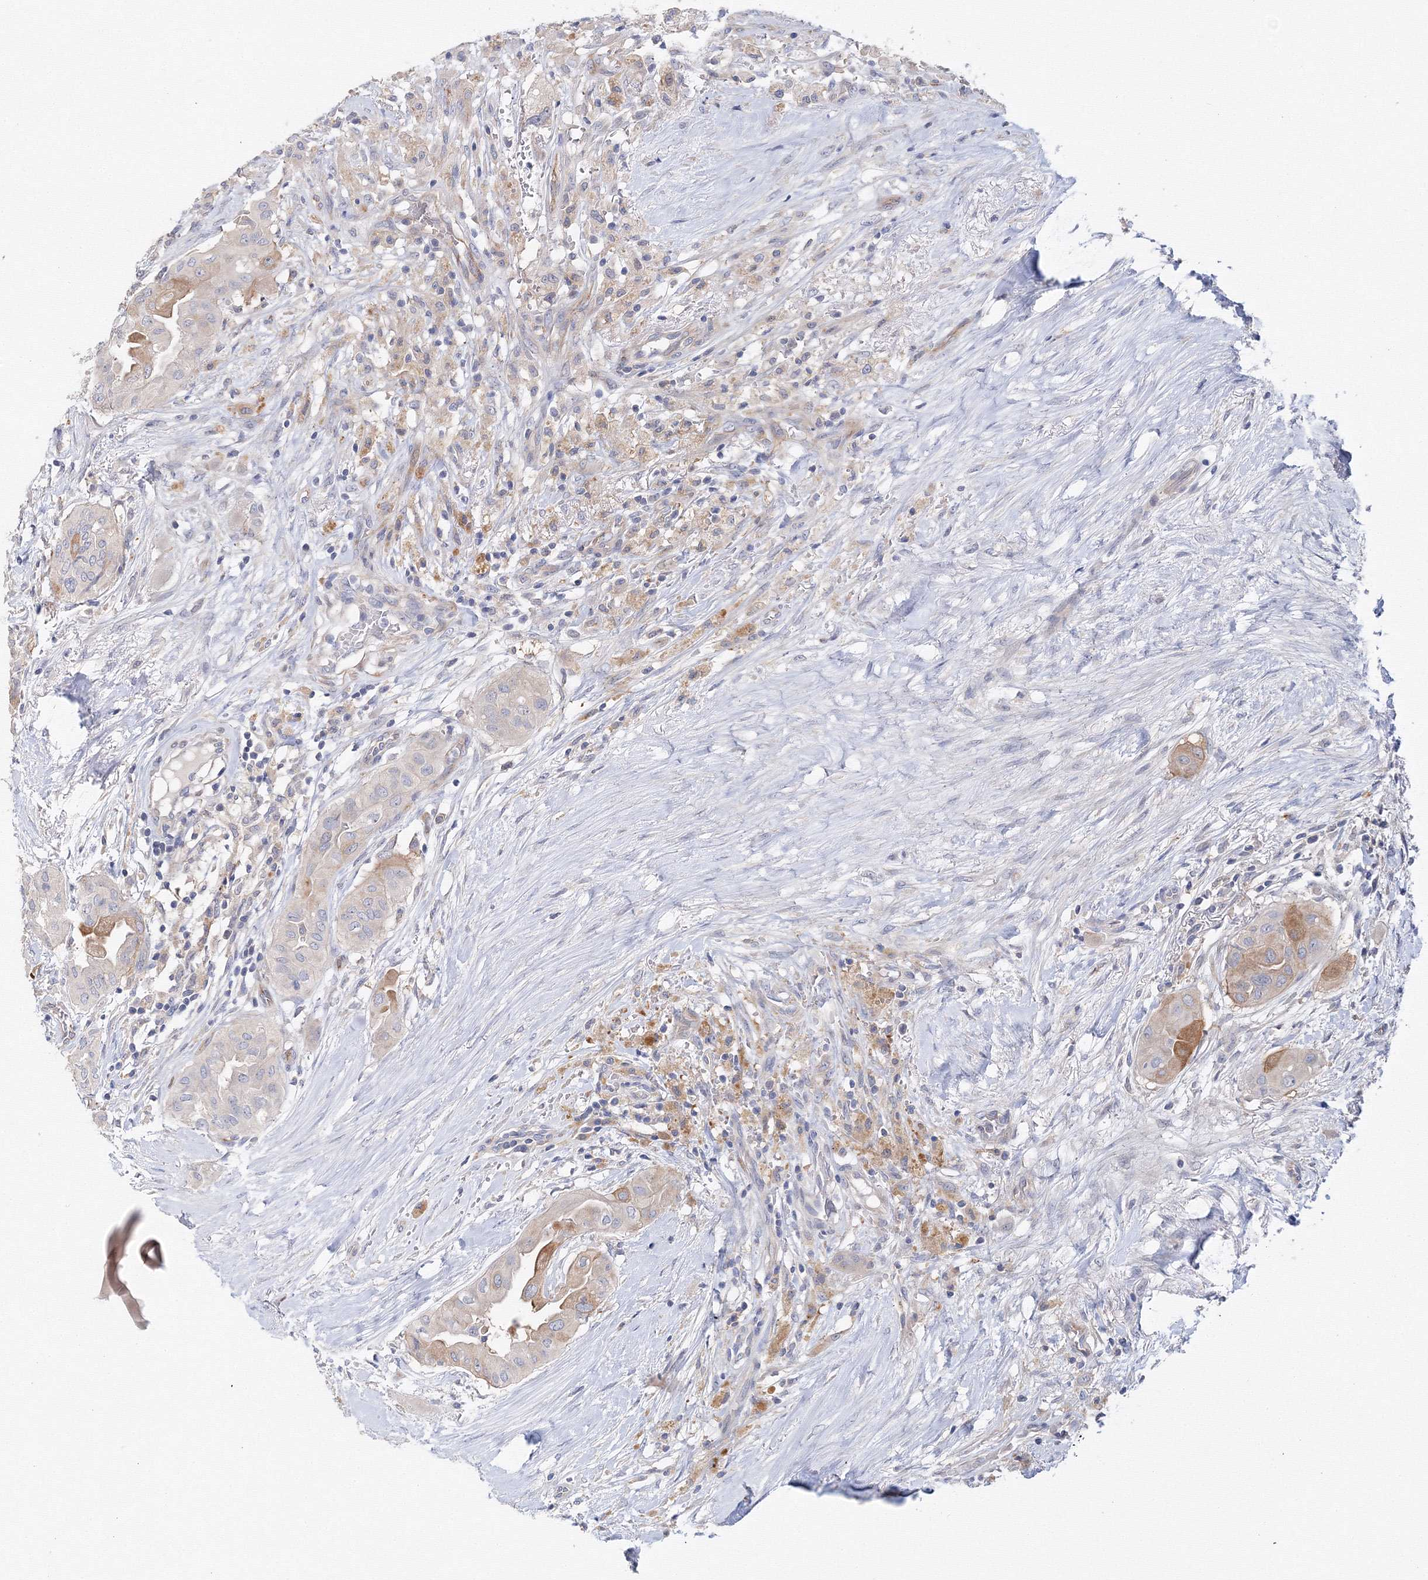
{"staining": {"intensity": "moderate", "quantity": "<25%", "location": "cytoplasmic/membranous"}, "tissue": "thyroid cancer", "cell_type": "Tumor cells", "image_type": "cancer", "snomed": [{"axis": "morphology", "description": "Papillary adenocarcinoma, NOS"}, {"axis": "topography", "description": "Thyroid gland"}], "caption": "An immunohistochemistry micrograph of tumor tissue is shown. Protein staining in brown labels moderate cytoplasmic/membranous positivity in thyroid cancer within tumor cells.", "gene": "DIS3L2", "patient": {"sex": "female", "age": 59}}